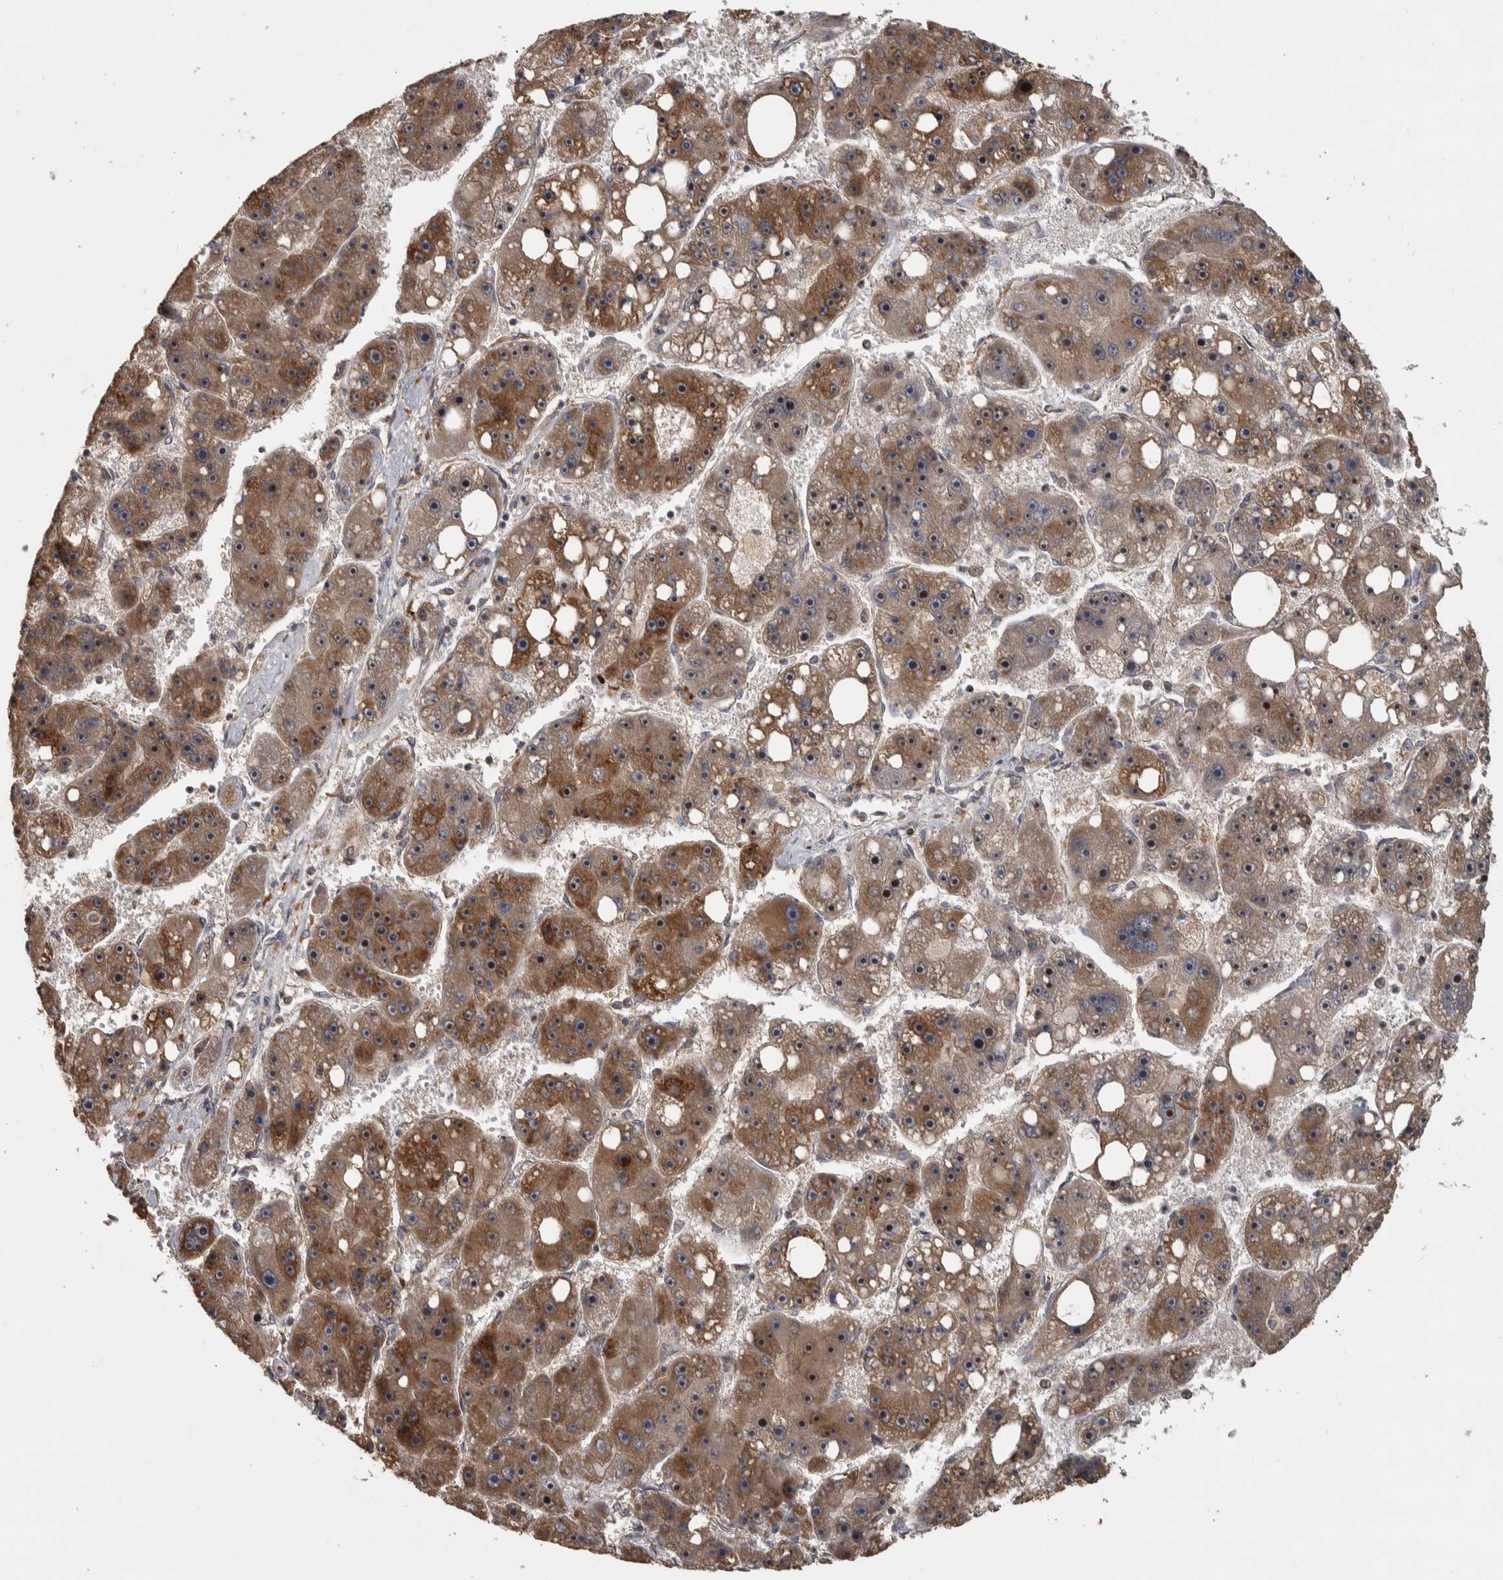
{"staining": {"intensity": "strong", "quantity": "25%-75%", "location": "cytoplasmic/membranous,nuclear"}, "tissue": "liver cancer", "cell_type": "Tumor cells", "image_type": "cancer", "snomed": [{"axis": "morphology", "description": "Carcinoma, Hepatocellular, NOS"}, {"axis": "topography", "description": "Liver"}], "caption": "A brown stain highlights strong cytoplasmic/membranous and nuclear staining of a protein in human liver cancer (hepatocellular carcinoma) tumor cells.", "gene": "ERAL1", "patient": {"sex": "female", "age": 61}}